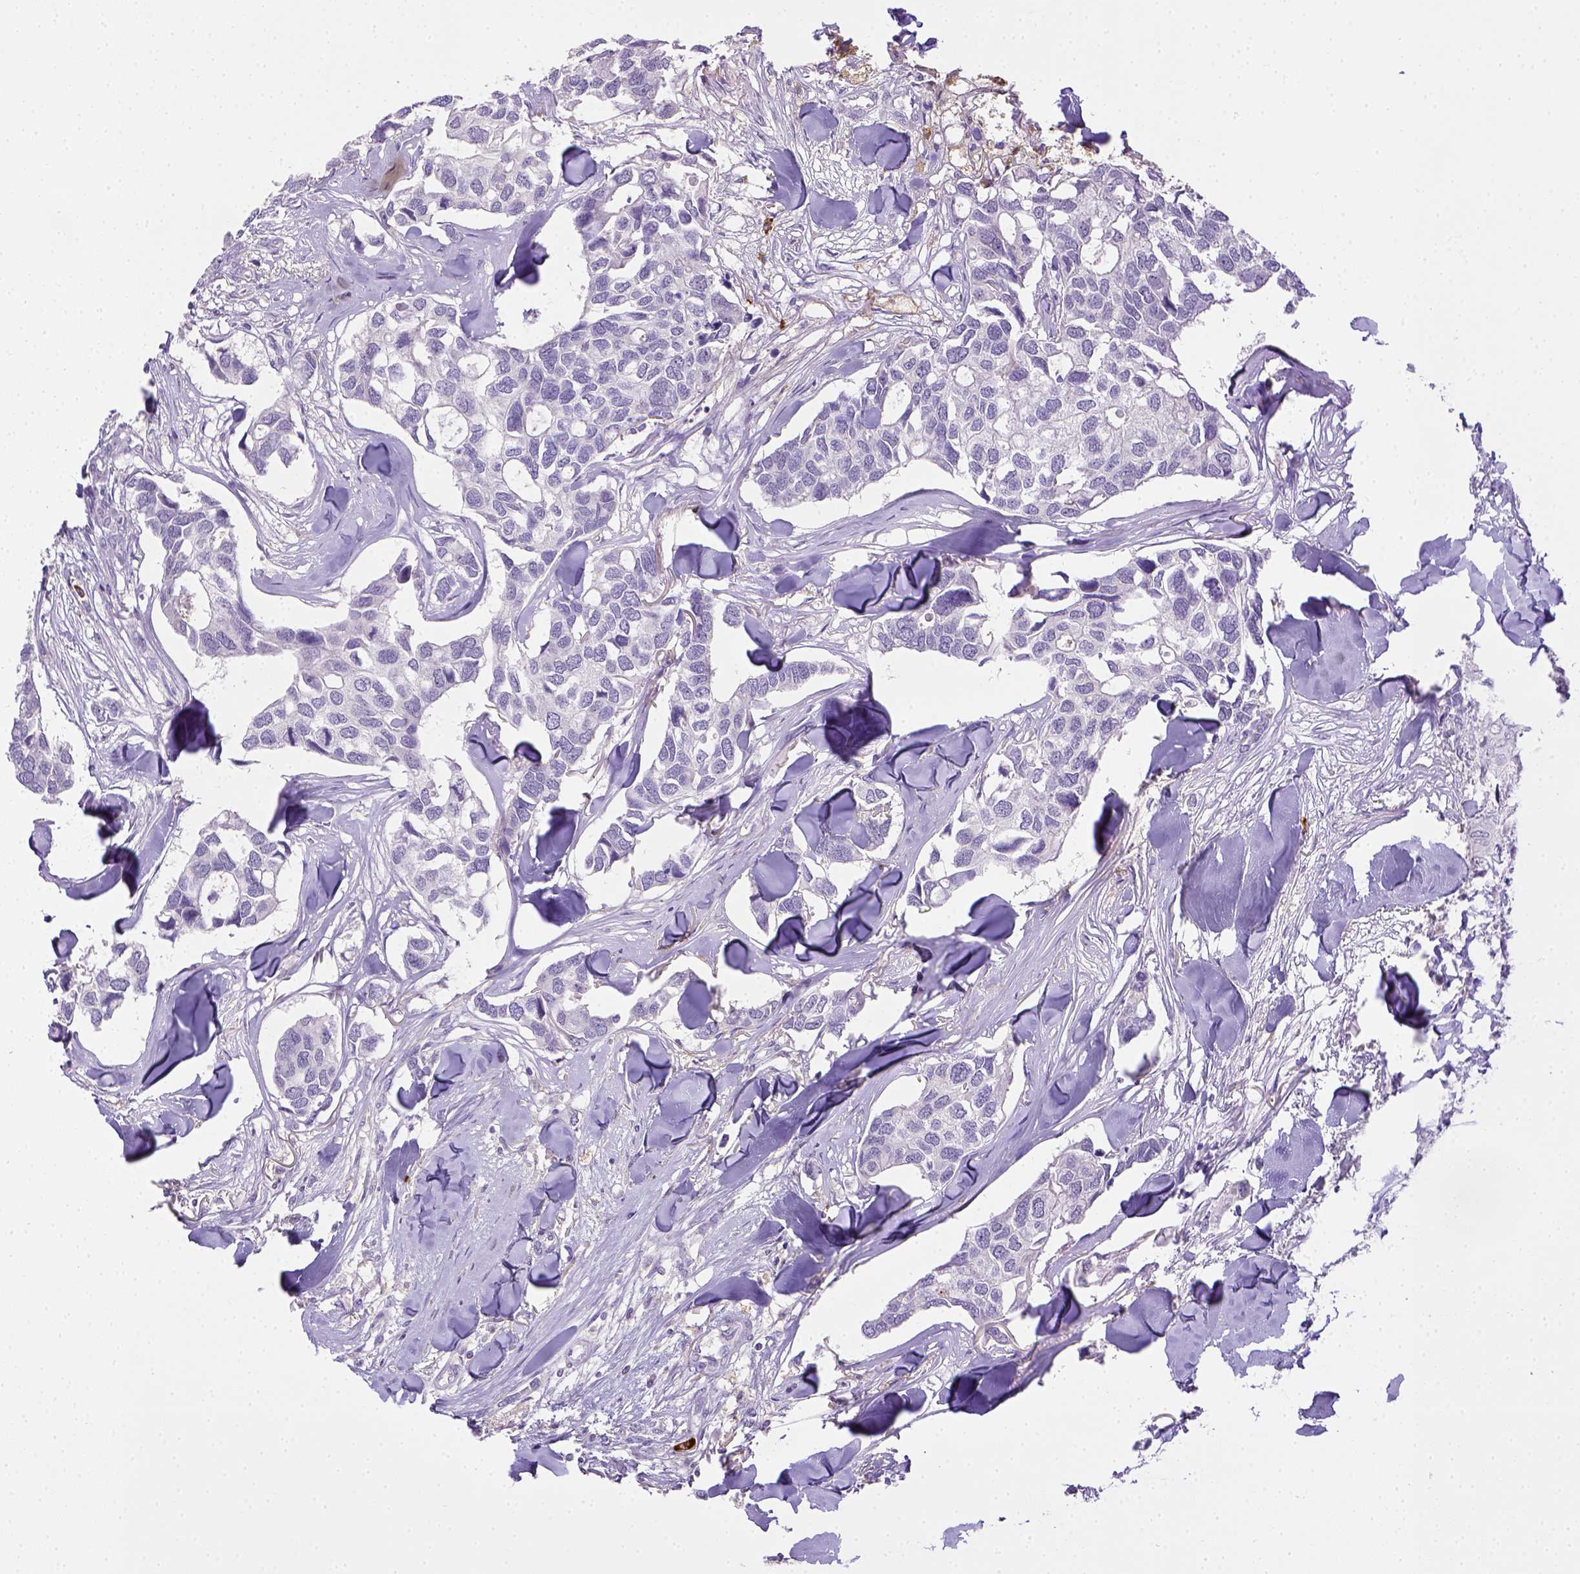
{"staining": {"intensity": "negative", "quantity": "none", "location": "none"}, "tissue": "breast cancer", "cell_type": "Tumor cells", "image_type": "cancer", "snomed": [{"axis": "morphology", "description": "Duct carcinoma"}, {"axis": "topography", "description": "Breast"}], "caption": "Image shows no significant protein staining in tumor cells of breast cancer (invasive ductal carcinoma).", "gene": "ITGAM", "patient": {"sex": "female", "age": 83}}